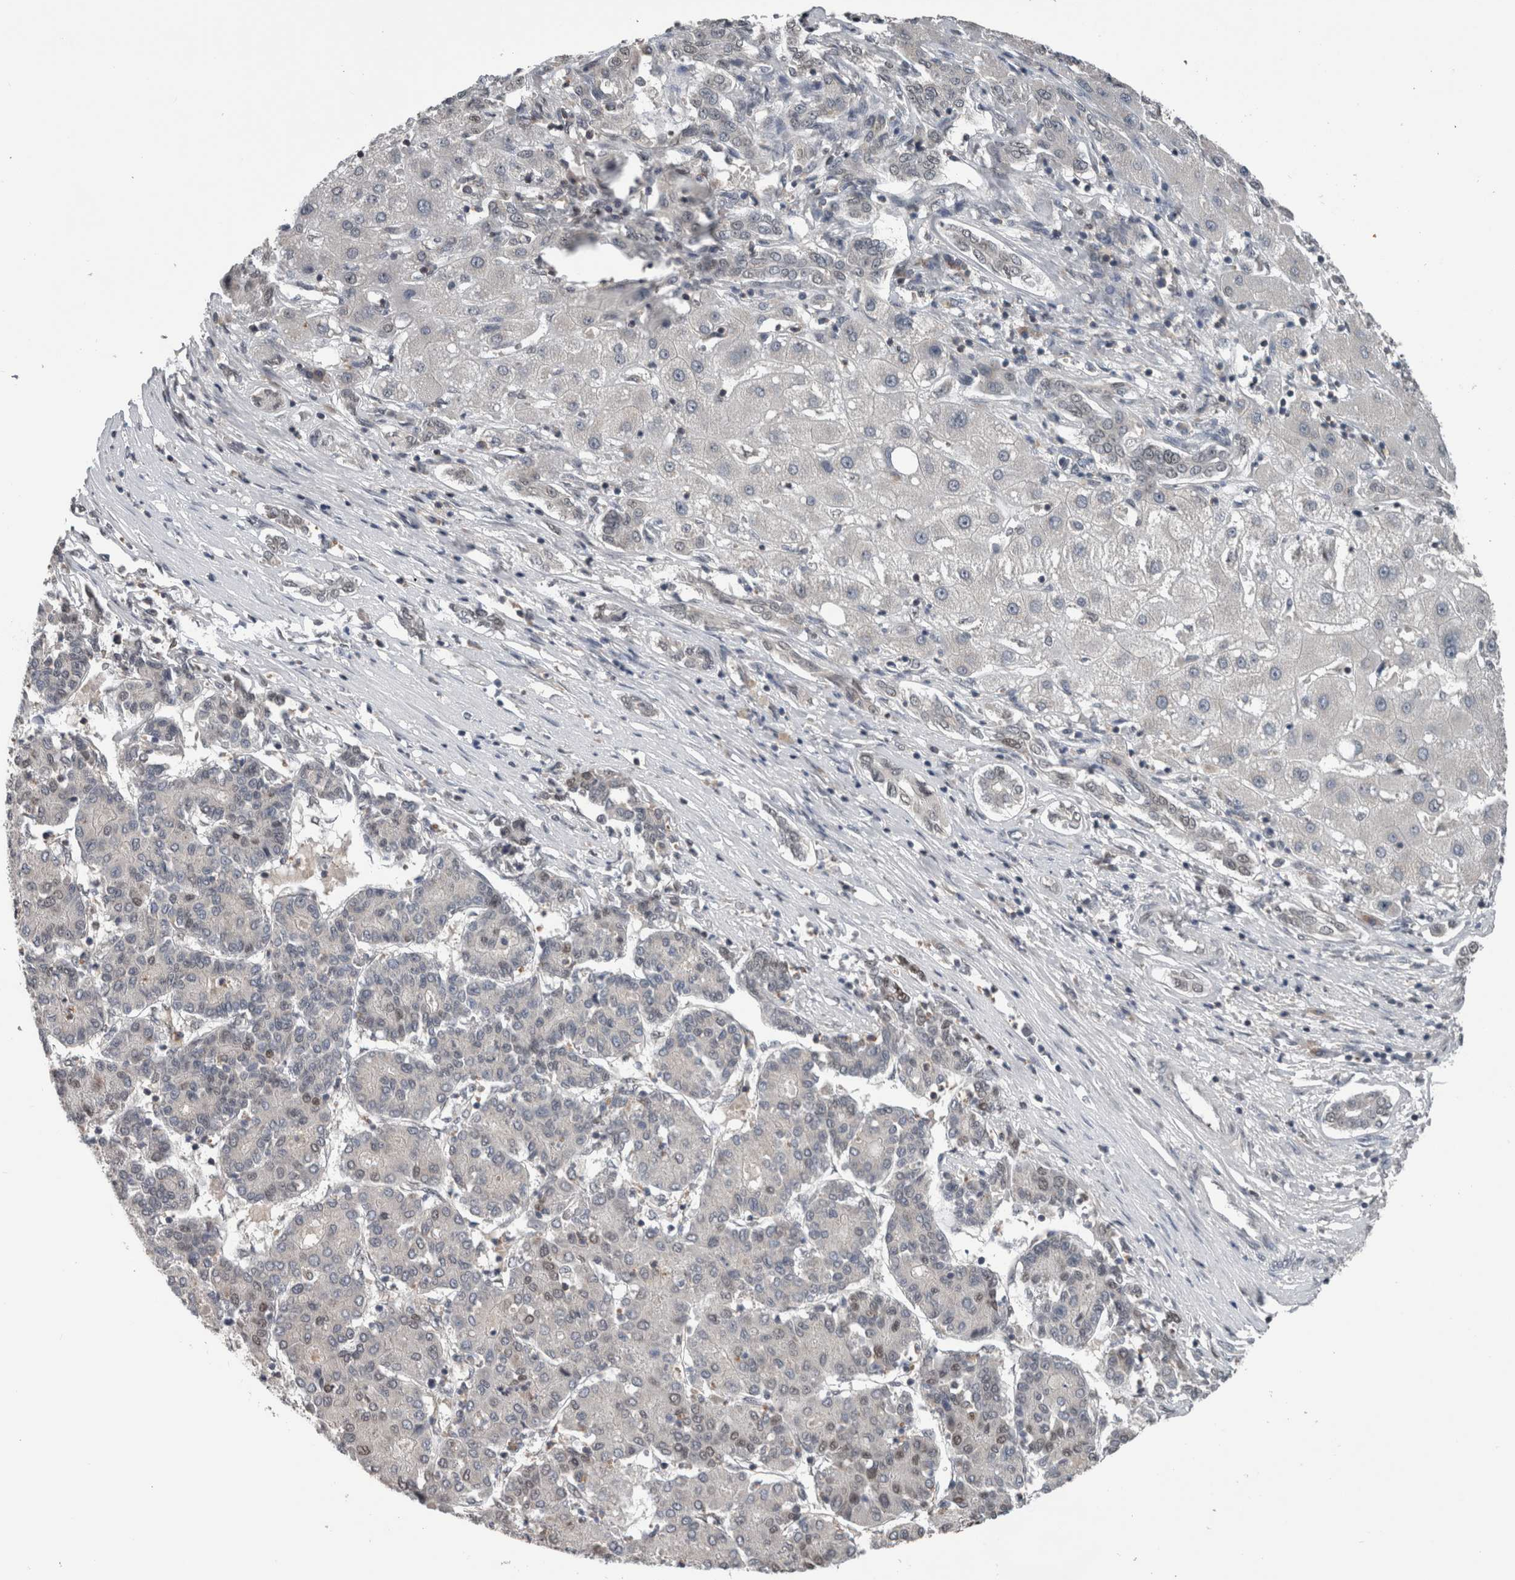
{"staining": {"intensity": "weak", "quantity": "<25%", "location": "nuclear"}, "tissue": "liver cancer", "cell_type": "Tumor cells", "image_type": "cancer", "snomed": [{"axis": "morphology", "description": "Carcinoma, Hepatocellular, NOS"}, {"axis": "topography", "description": "Liver"}], "caption": "Protein analysis of hepatocellular carcinoma (liver) shows no significant expression in tumor cells.", "gene": "MAFF", "patient": {"sex": "male", "age": 65}}